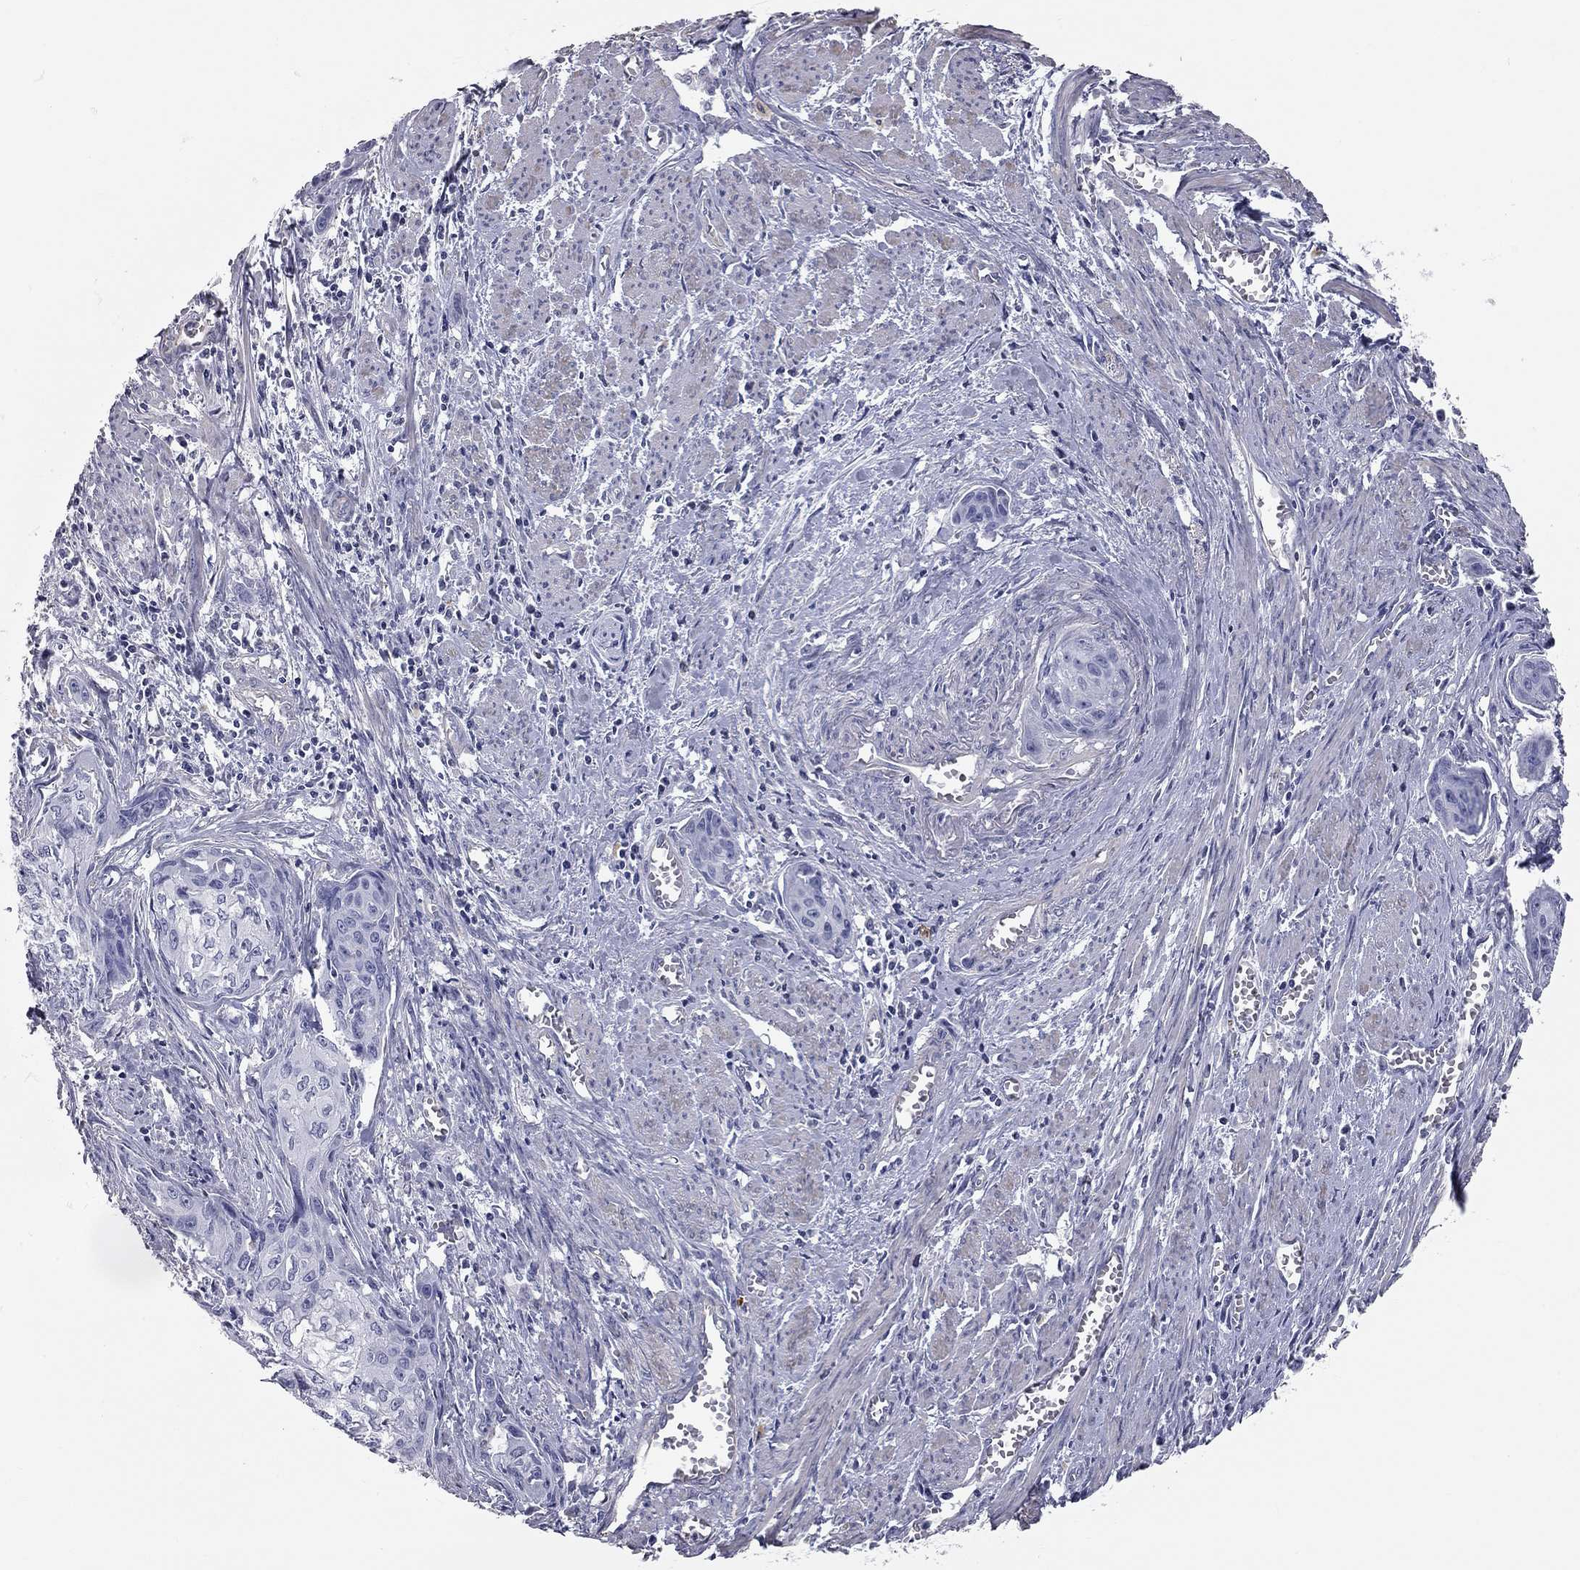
{"staining": {"intensity": "negative", "quantity": "none", "location": "none"}, "tissue": "cervical cancer", "cell_type": "Tumor cells", "image_type": "cancer", "snomed": [{"axis": "morphology", "description": "Squamous cell carcinoma, NOS"}, {"axis": "topography", "description": "Cervix"}], "caption": "IHC photomicrograph of neoplastic tissue: human cervical cancer (squamous cell carcinoma) stained with DAB (3,3'-diaminobenzidine) displays no significant protein expression in tumor cells.", "gene": "C10orf90", "patient": {"sex": "female", "age": 58}}